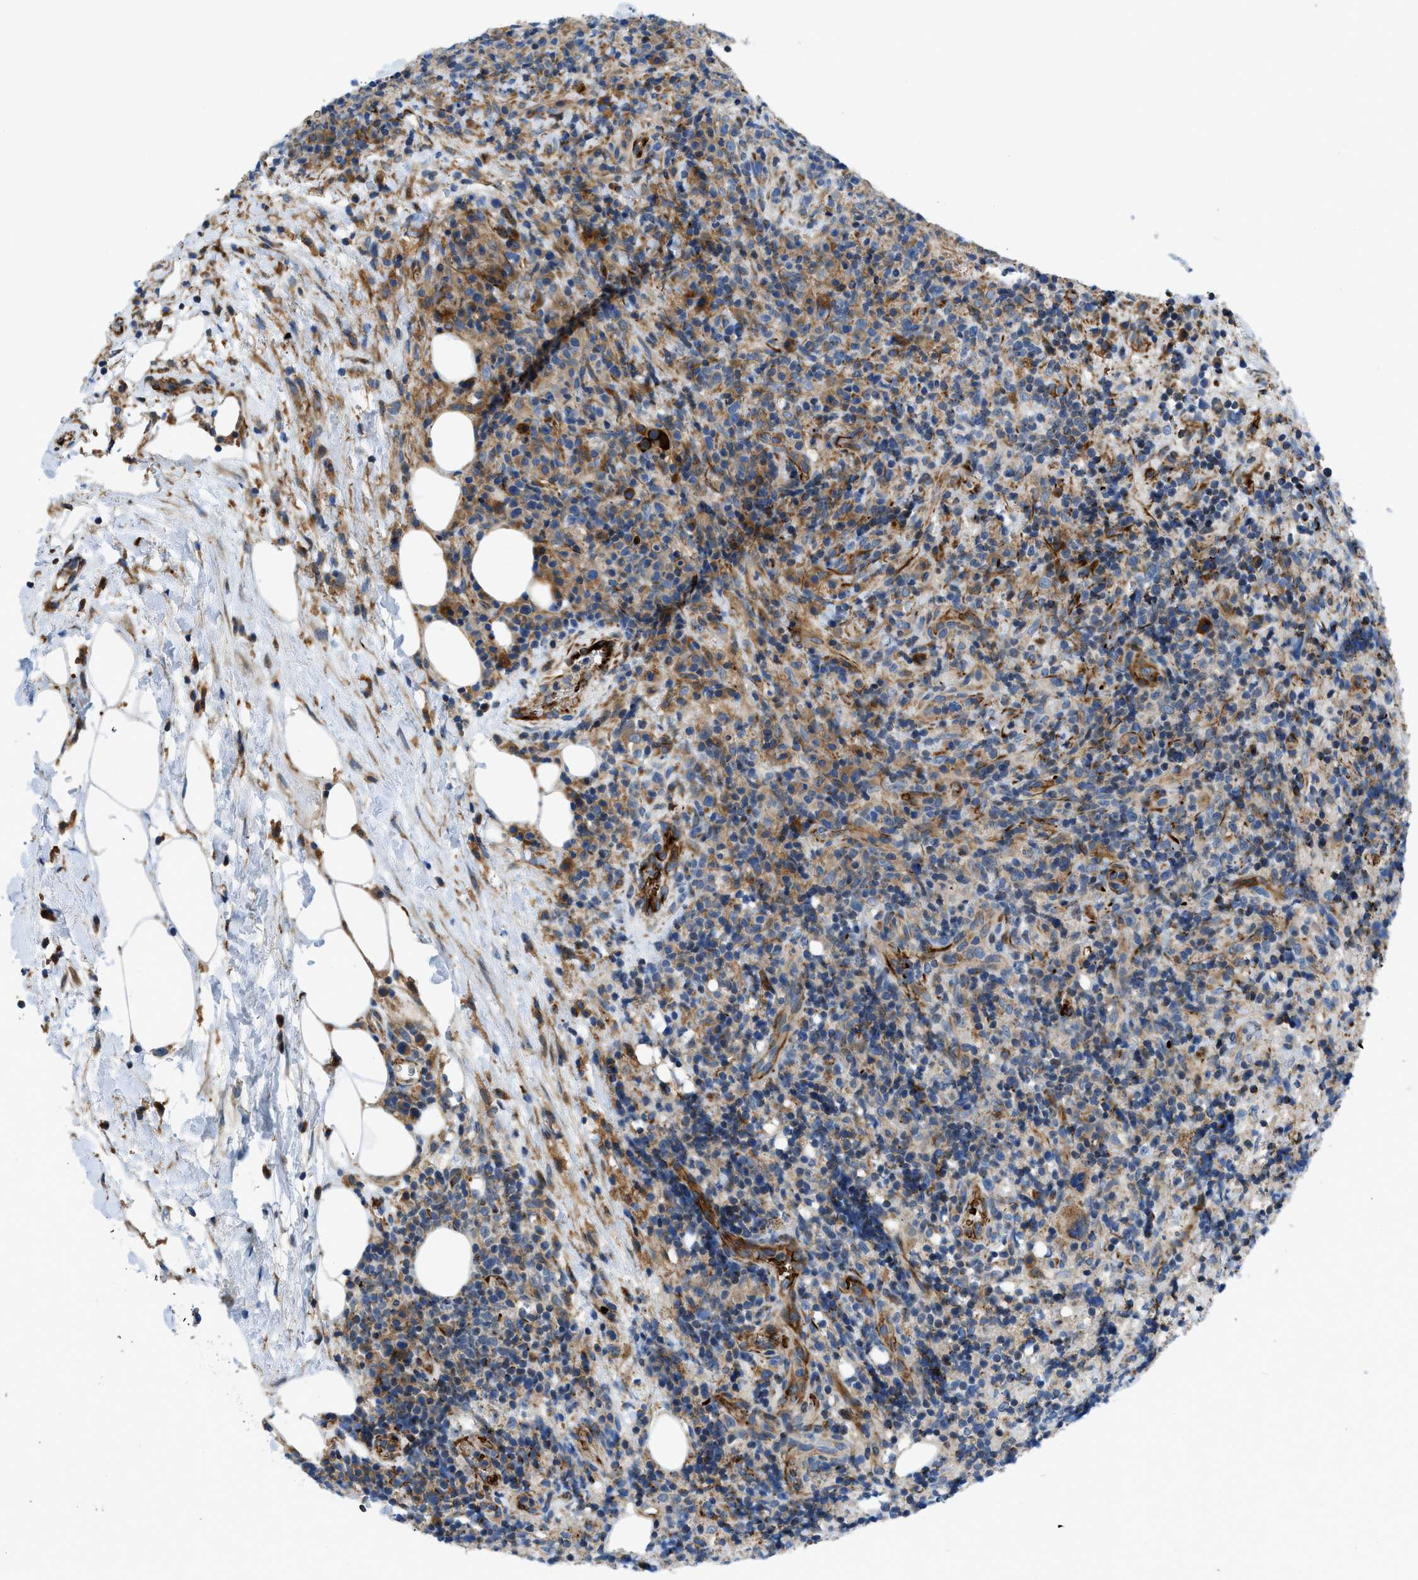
{"staining": {"intensity": "moderate", "quantity": "25%-75%", "location": "cytoplasmic/membranous"}, "tissue": "lymphoma", "cell_type": "Tumor cells", "image_type": "cancer", "snomed": [{"axis": "morphology", "description": "Malignant lymphoma, non-Hodgkin's type, High grade"}, {"axis": "topography", "description": "Lymph node"}], "caption": "Protein positivity by immunohistochemistry (IHC) reveals moderate cytoplasmic/membranous staining in approximately 25%-75% of tumor cells in malignant lymphoma, non-Hodgkin's type (high-grade).", "gene": "ZNF831", "patient": {"sex": "female", "age": 76}}